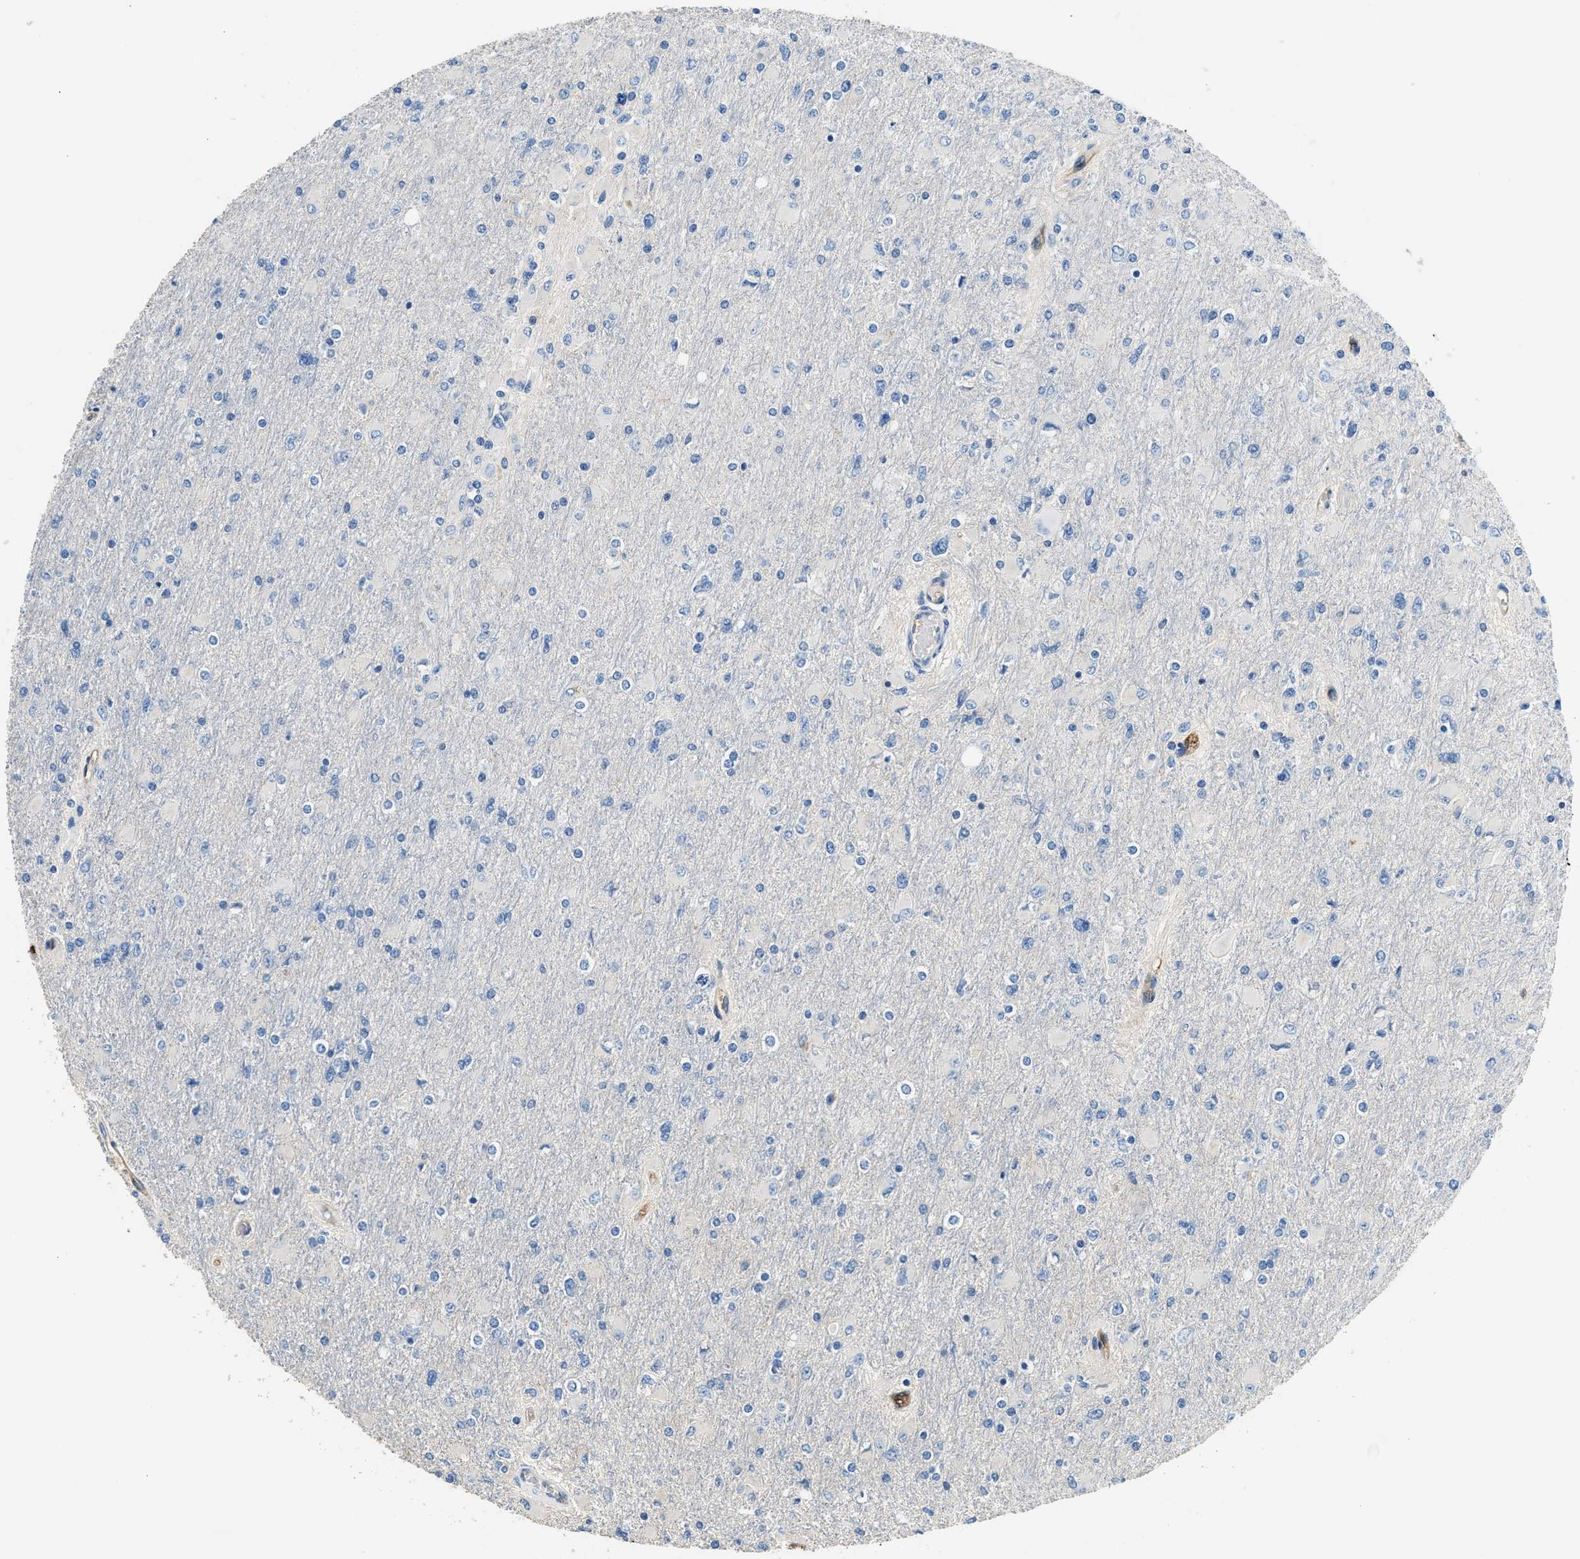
{"staining": {"intensity": "negative", "quantity": "none", "location": "none"}, "tissue": "glioma", "cell_type": "Tumor cells", "image_type": "cancer", "snomed": [{"axis": "morphology", "description": "Glioma, malignant, High grade"}, {"axis": "topography", "description": "Cerebral cortex"}], "caption": "Human glioma stained for a protein using IHC demonstrates no positivity in tumor cells.", "gene": "ANXA3", "patient": {"sex": "female", "age": 36}}